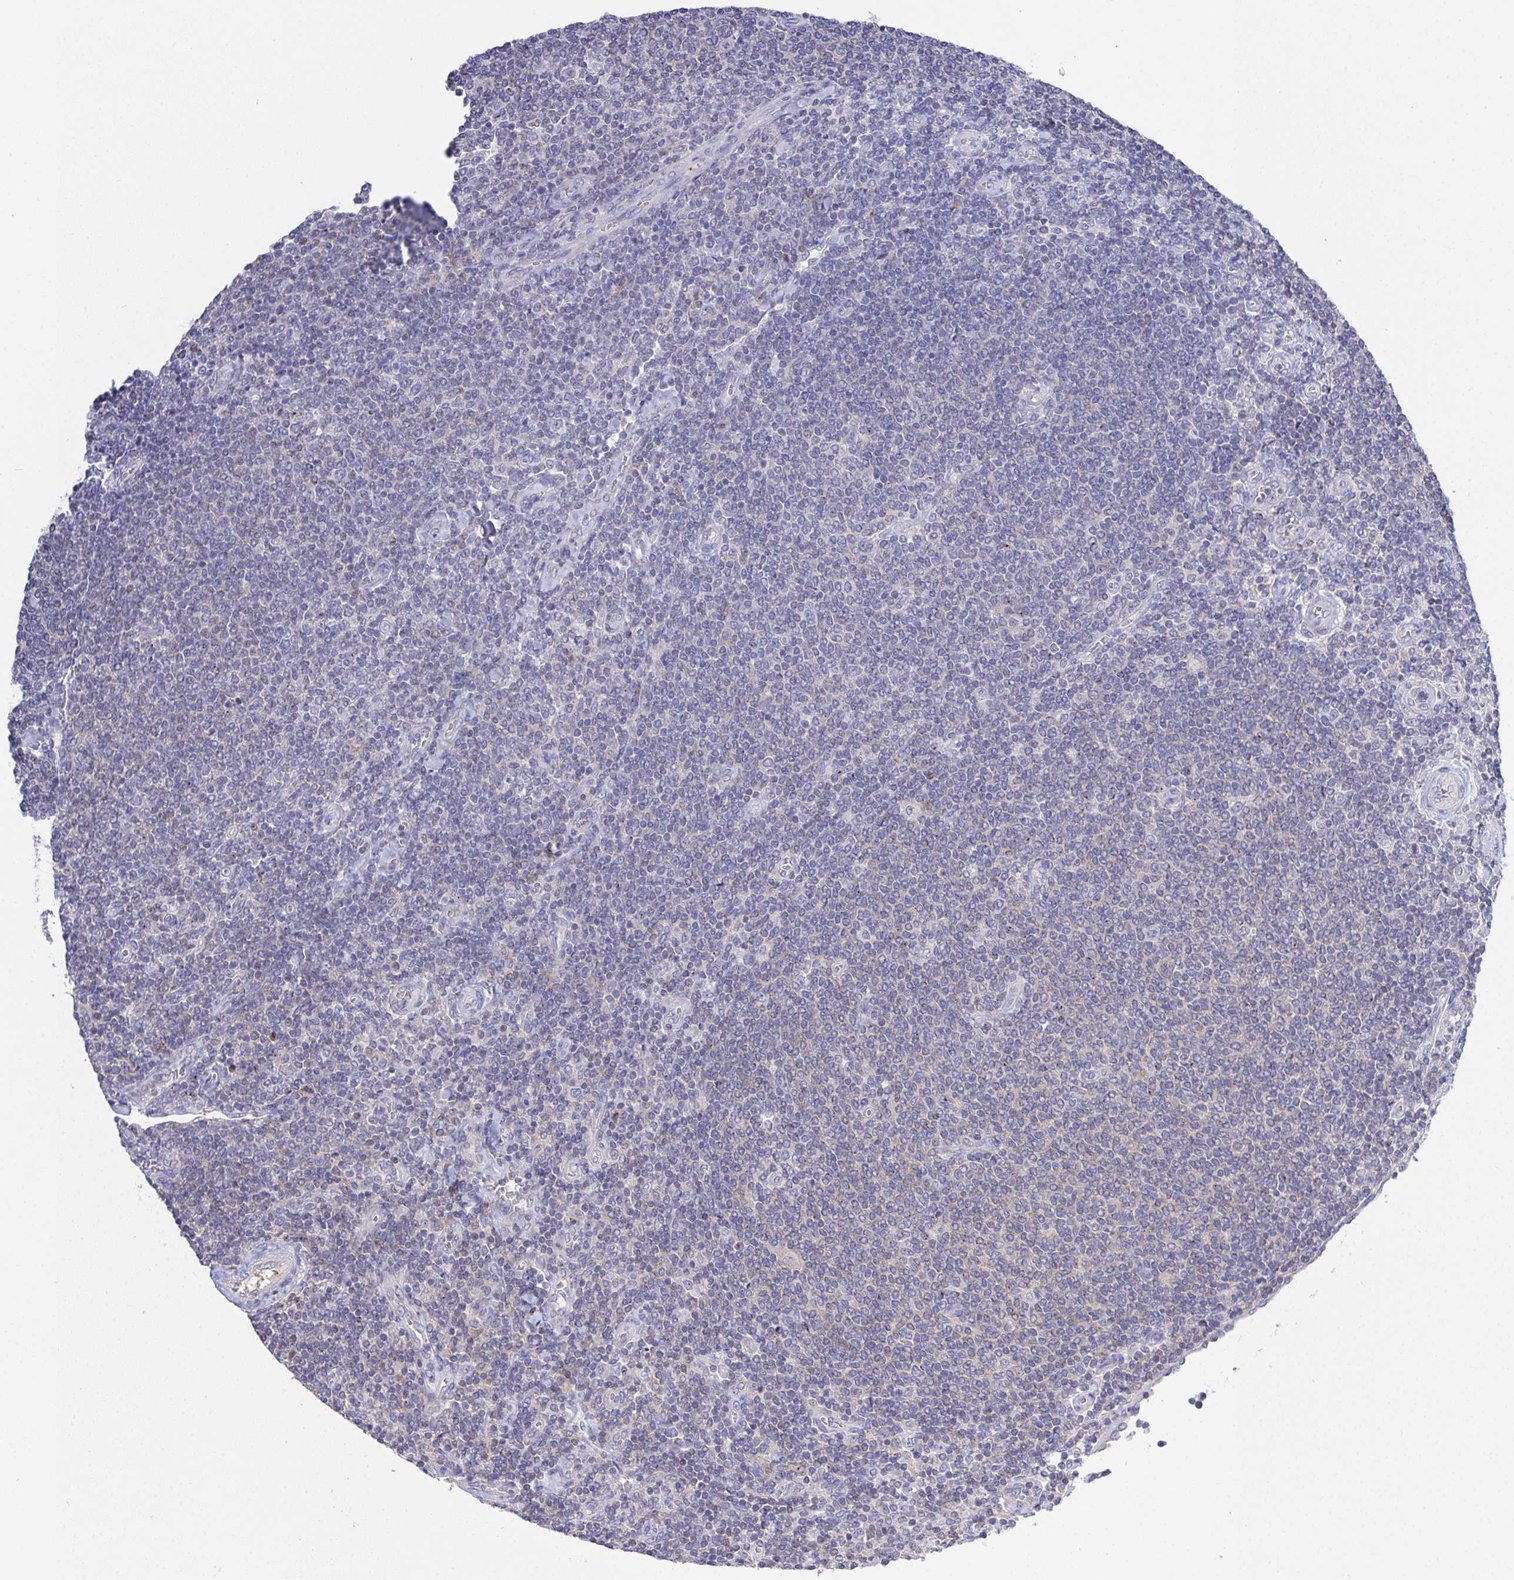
{"staining": {"intensity": "negative", "quantity": "none", "location": "none"}, "tissue": "lymphoma", "cell_type": "Tumor cells", "image_type": "cancer", "snomed": [{"axis": "morphology", "description": "Malignant lymphoma, non-Hodgkin's type, Low grade"}, {"axis": "topography", "description": "Lymph node"}], "caption": "Immunohistochemistry micrograph of human lymphoma stained for a protein (brown), which reveals no positivity in tumor cells.", "gene": "PRG3", "patient": {"sex": "male", "age": 52}}